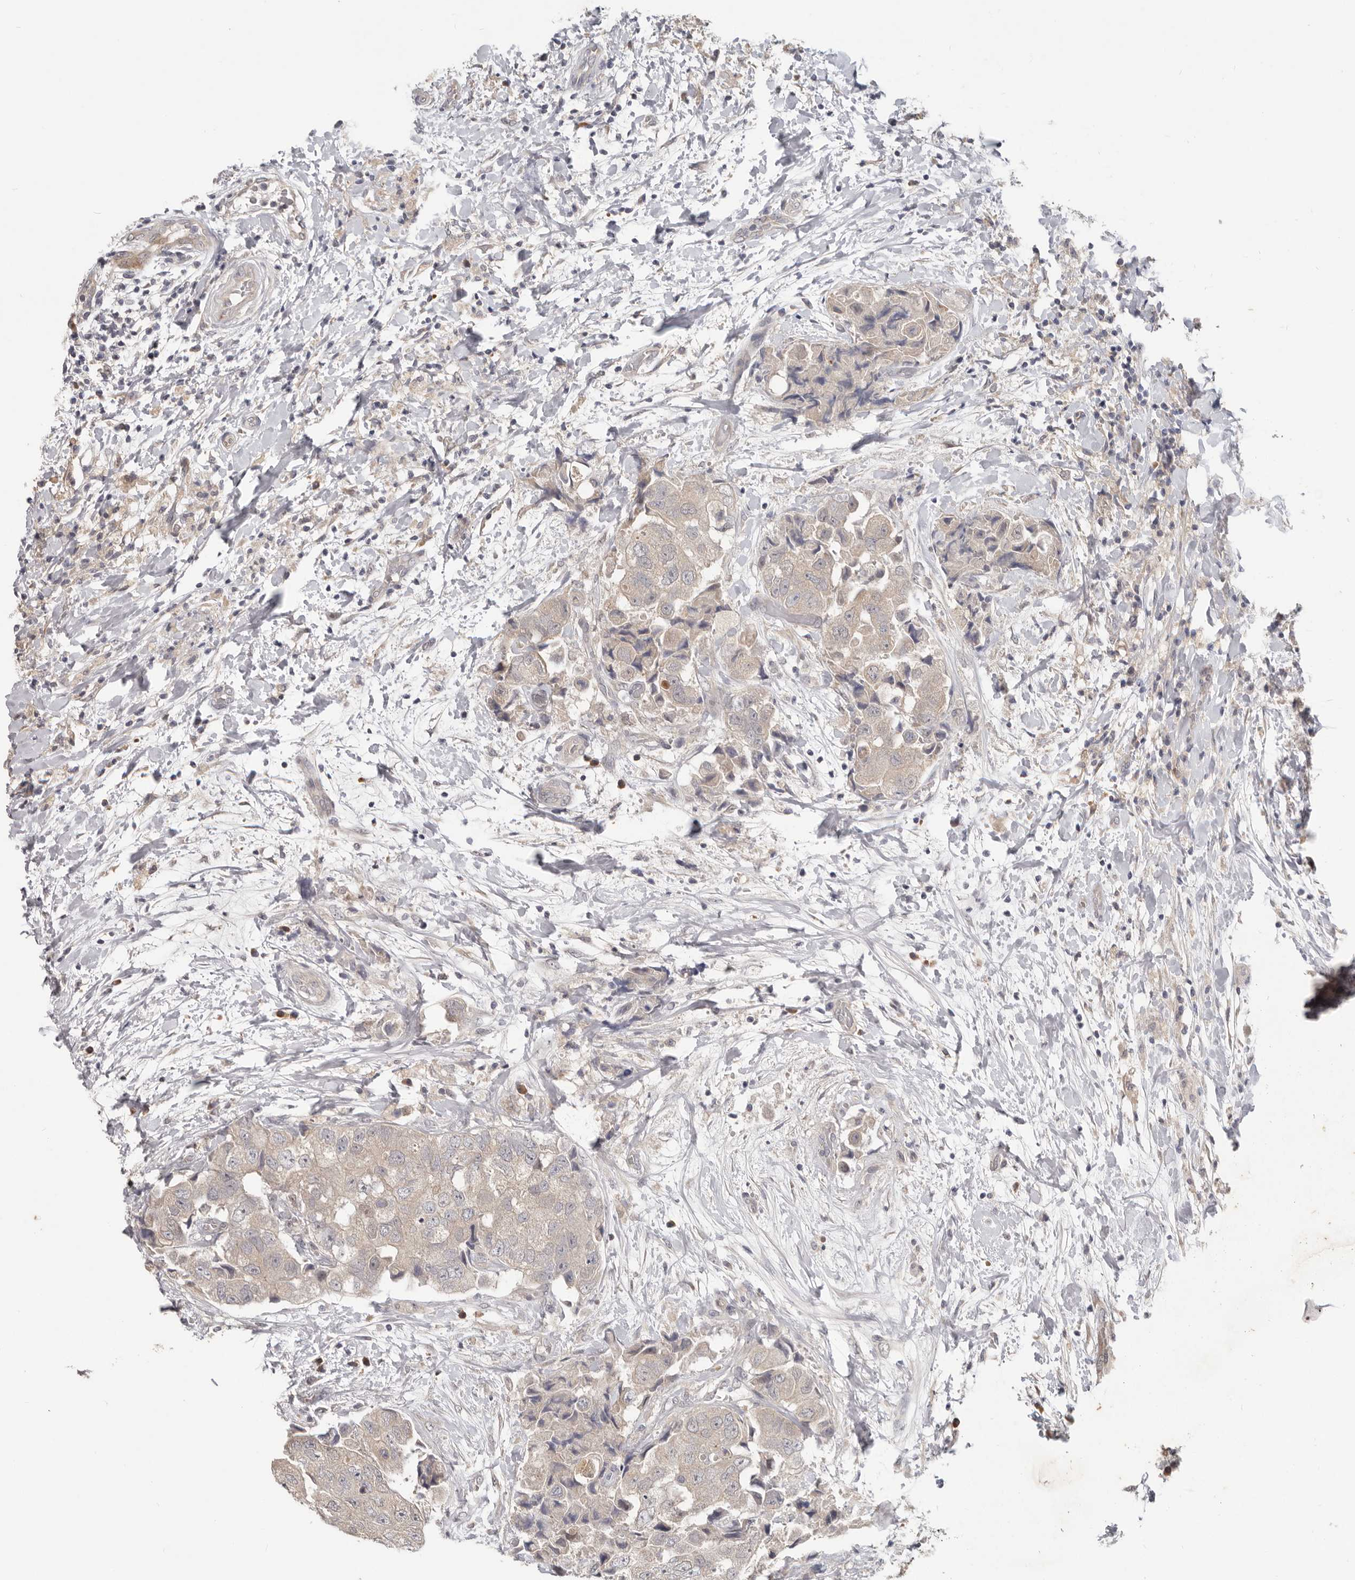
{"staining": {"intensity": "negative", "quantity": "none", "location": "none"}, "tissue": "breast cancer", "cell_type": "Tumor cells", "image_type": "cancer", "snomed": [{"axis": "morphology", "description": "Normal tissue, NOS"}, {"axis": "morphology", "description": "Duct carcinoma"}, {"axis": "topography", "description": "Breast"}], "caption": "The immunohistochemistry histopathology image has no significant staining in tumor cells of breast cancer (intraductal carcinoma) tissue.", "gene": "WDR77", "patient": {"sex": "female", "age": 62}}